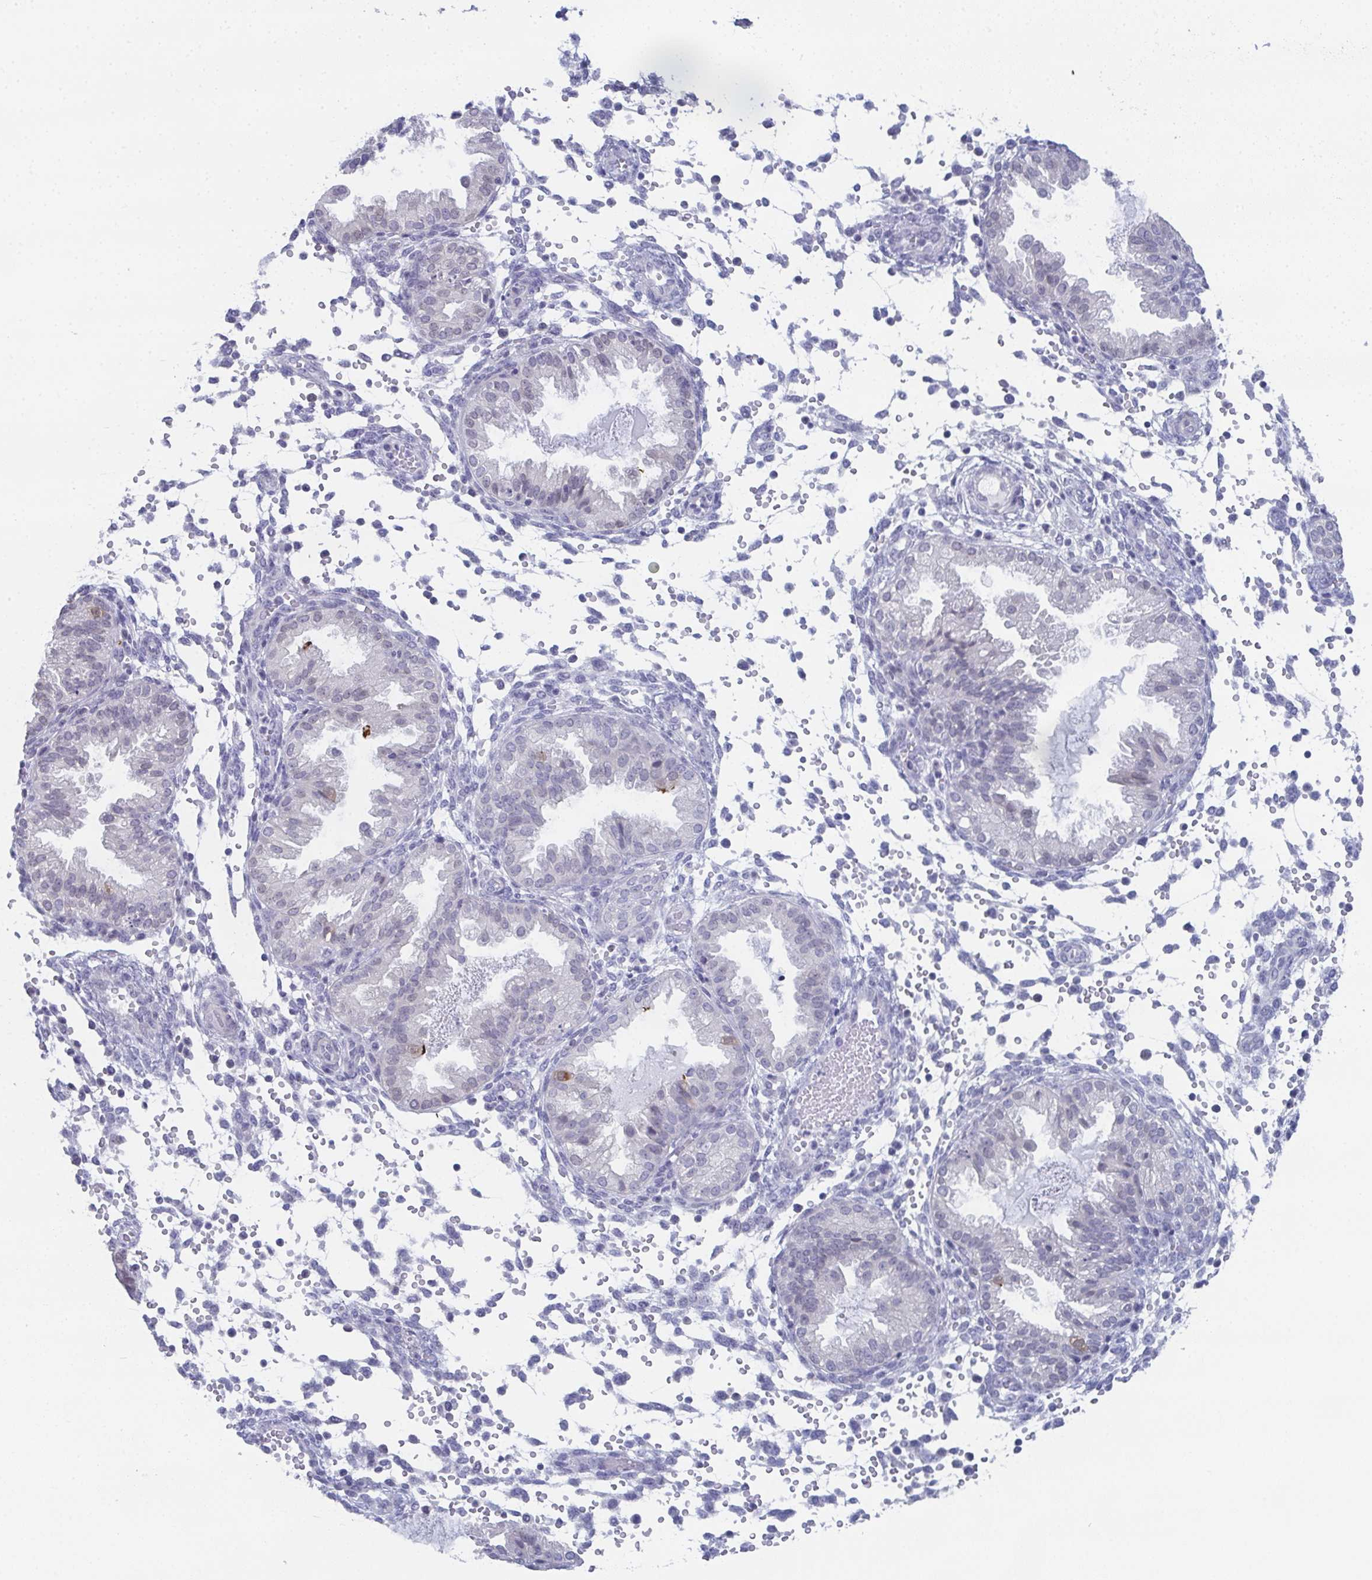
{"staining": {"intensity": "negative", "quantity": "none", "location": "none"}, "tissue": "endometrium", "cell_type": "Cells in endometrial stroma", "image_type": "normal", "snomed": [{"axis": "morphology", "description": "Normal tissue, NOS"}, {"axis": "topography", "description": "Endometrium"}], "caption": "Immunohistochemistry of normal endometrium reveals no positivity in cells in endometrial stroma. The staining was performed using DAB to visualize the protein expression in brown, while the nuclei were stained in blue with hematoxylin (Magnification: 20x).", "gene": "DYDC2", "patient": {"sex": "female", "age": 33}}